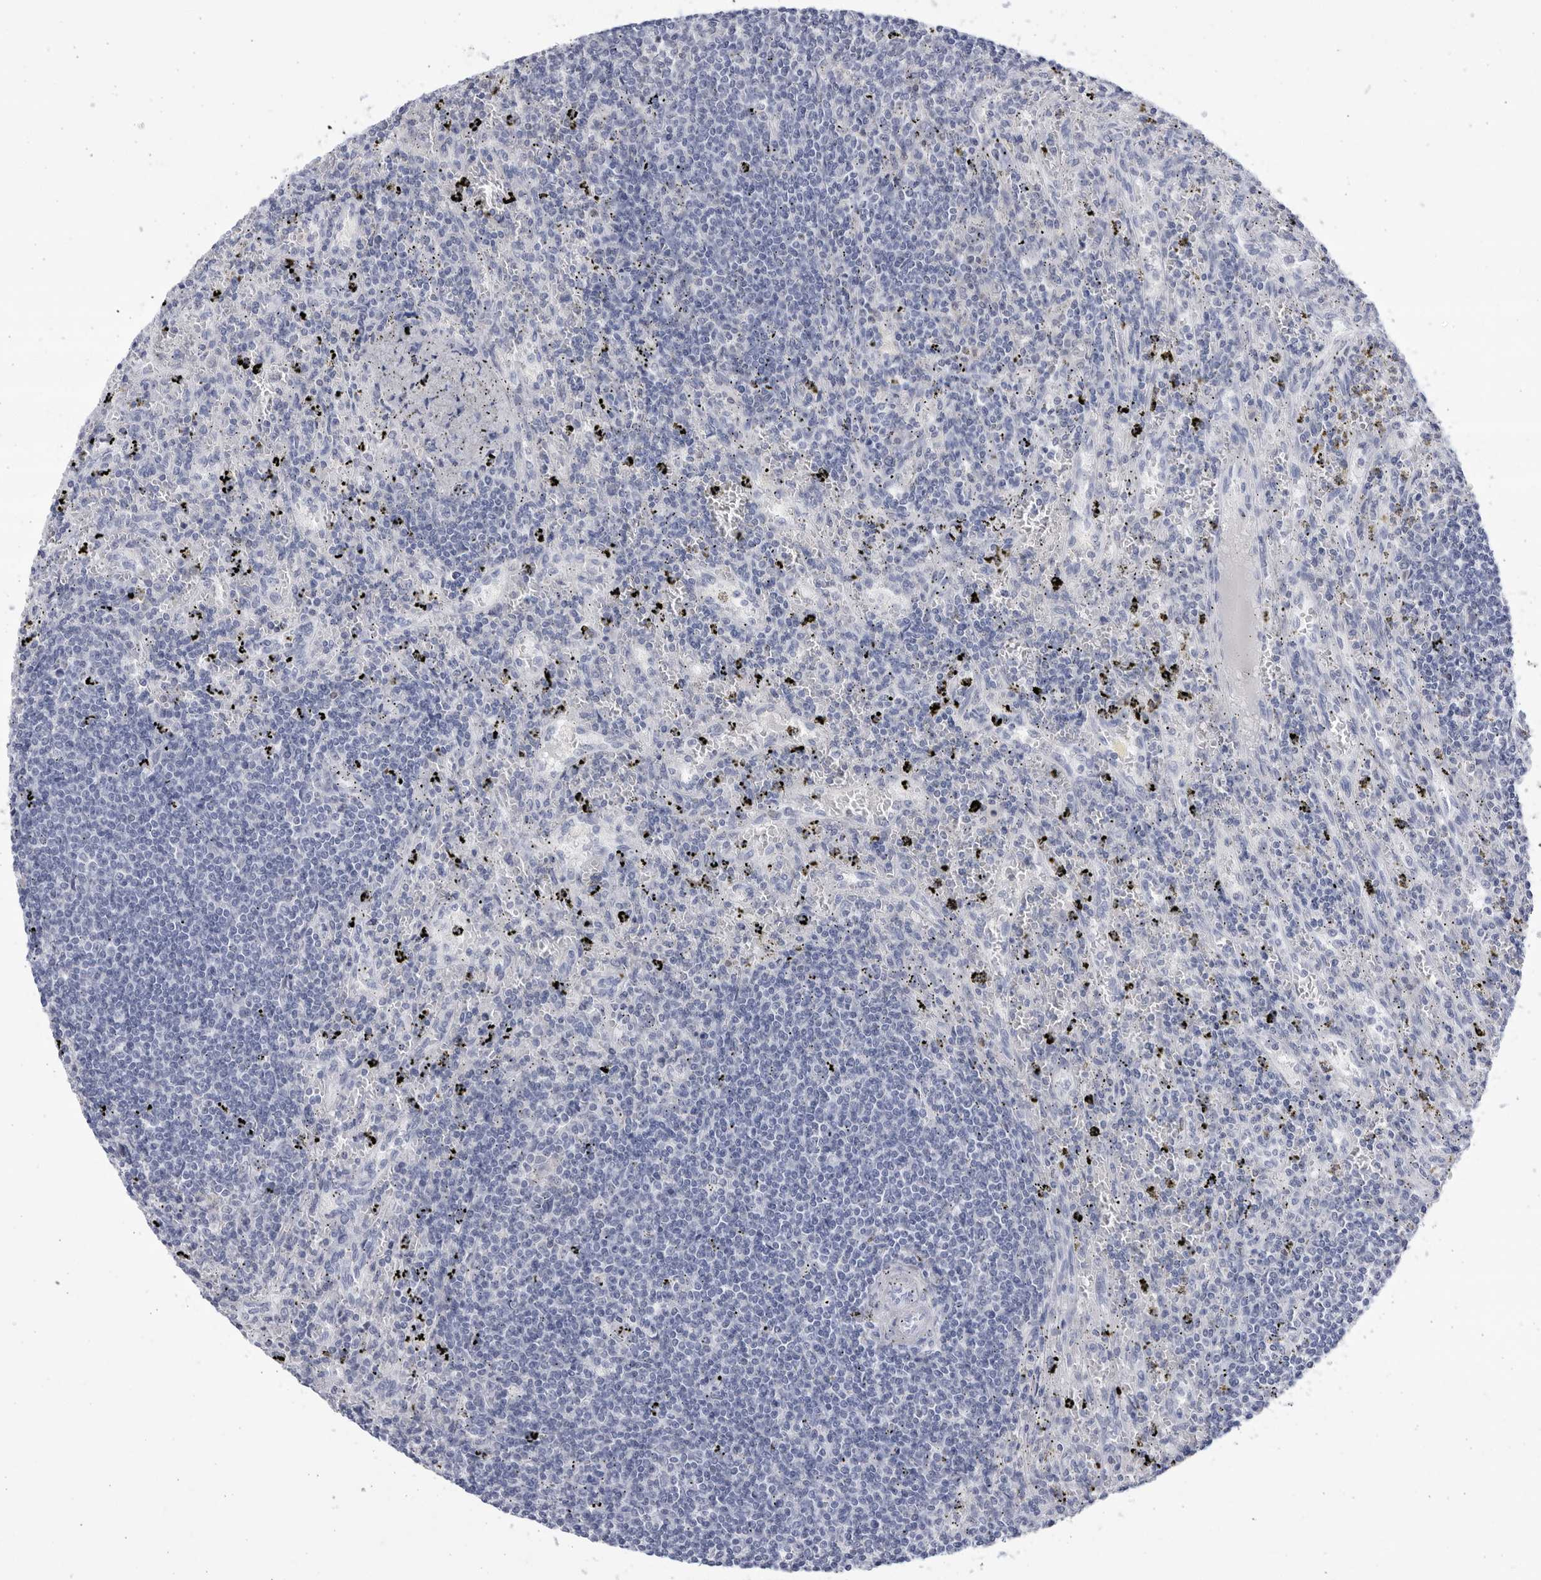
{"staining": {"intensity": "negative", "quantity": "none", "location": "none"}, "tissue": "lymphoma", "cell_type": "Tumor cells", "image_type": "cancer", "snomed": [{"axis": "morphology", "description": "Malignant lymphoma, non-Hodgkin's type, Low grade"}, {"axis": "topography", "description": "Spleen"}], "caption": "Tumor cells show no significant protein staining in lymphoma.", "gene": "CCDC181", "patient": {"sex": "male", "age": 76}}